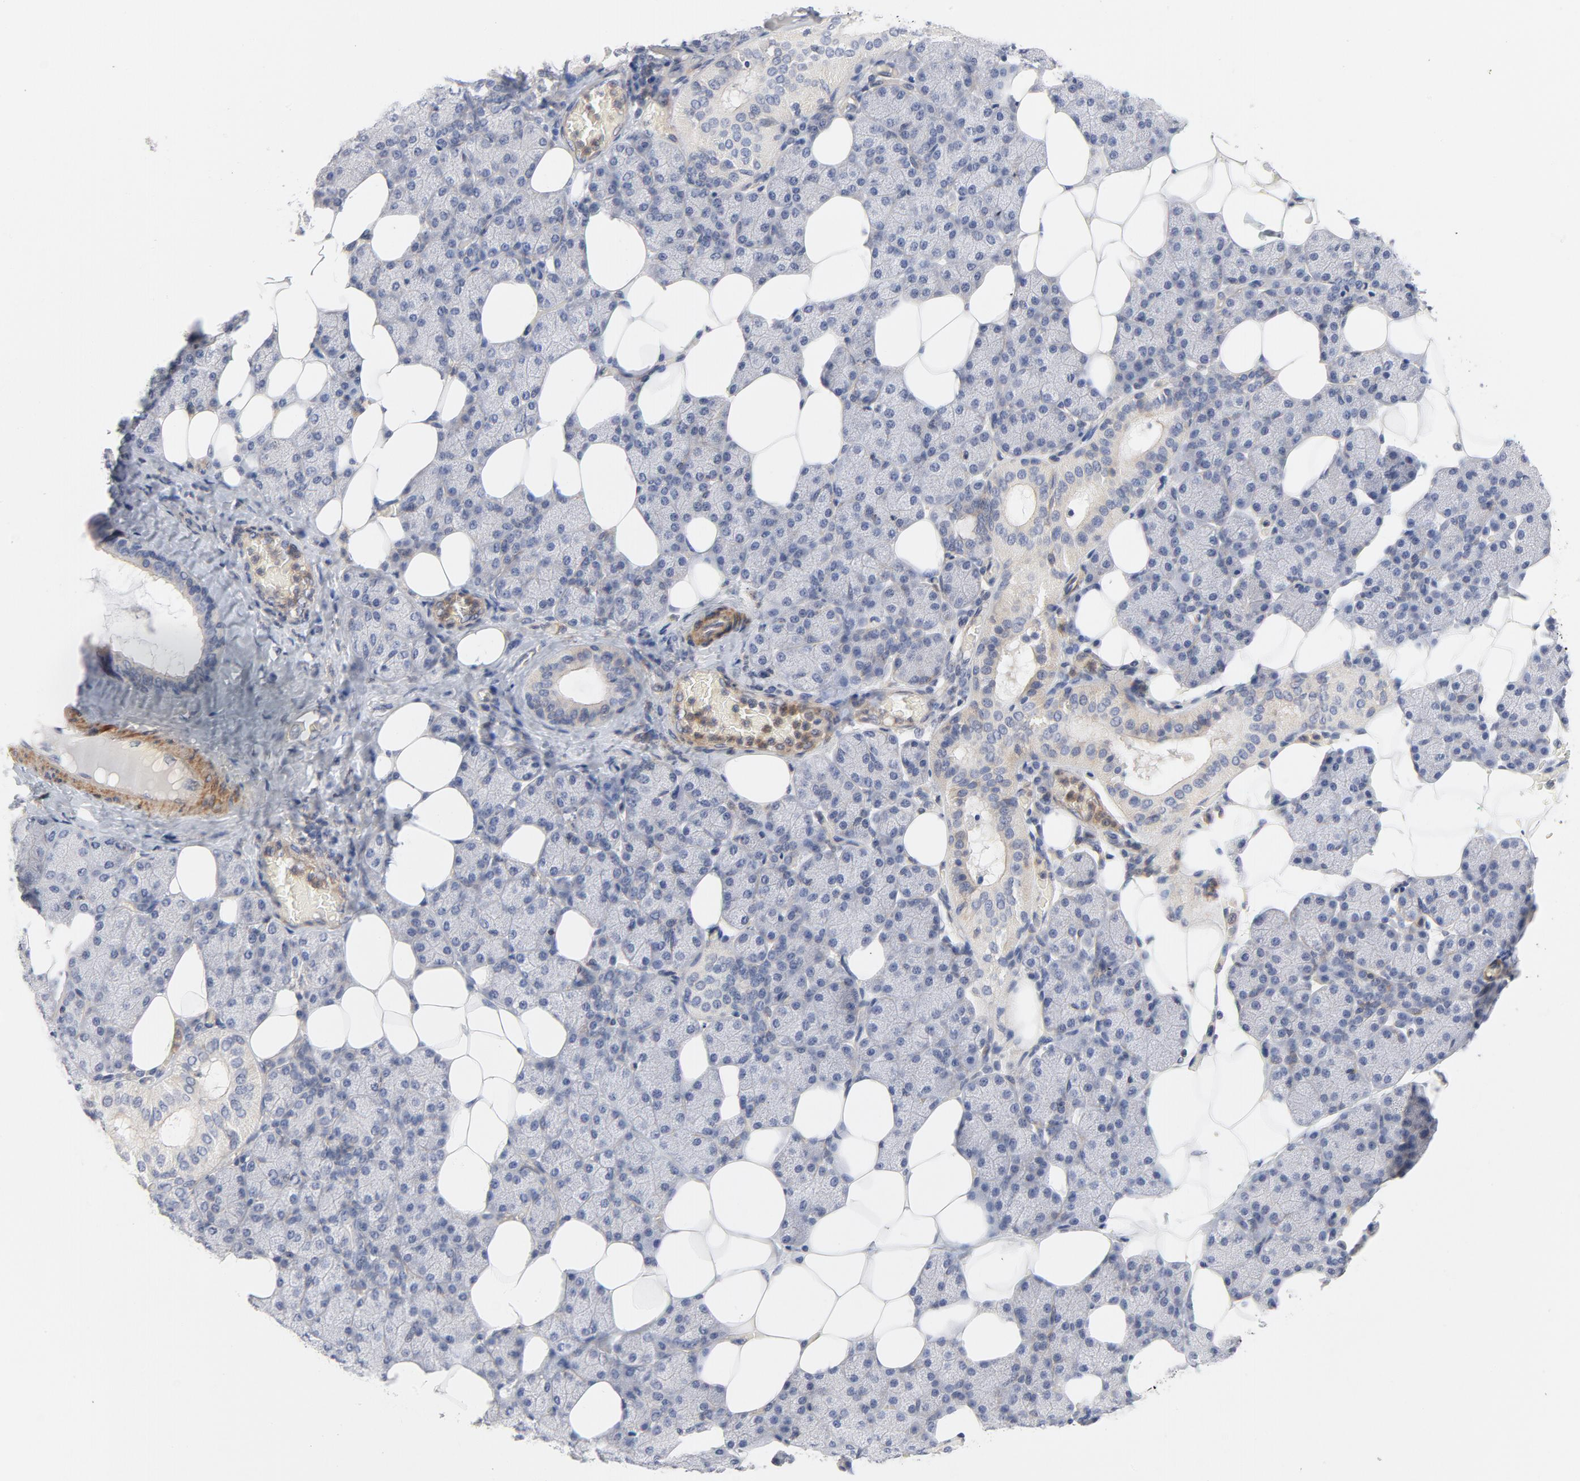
{"staining": {"intensity": "negative", "quantity": "none", "location": "none"}, "tissue": "salivary gland", "cell_type": "Glandular cells", "image_type": "normal", "snomed": [{"axis": "morphology", "description": "Normal tissue, NOS"}, {"axis": "topography", "description": "Lymph node"}, {"axis": "topography", "description": "Salivary gland"}], "caption": "Immunohistochemistry of normal human salivary gland demonstrates no staining in glandular cells.", "gene": "ROCK1", "patient": {"sex": "male", "age": 8}}